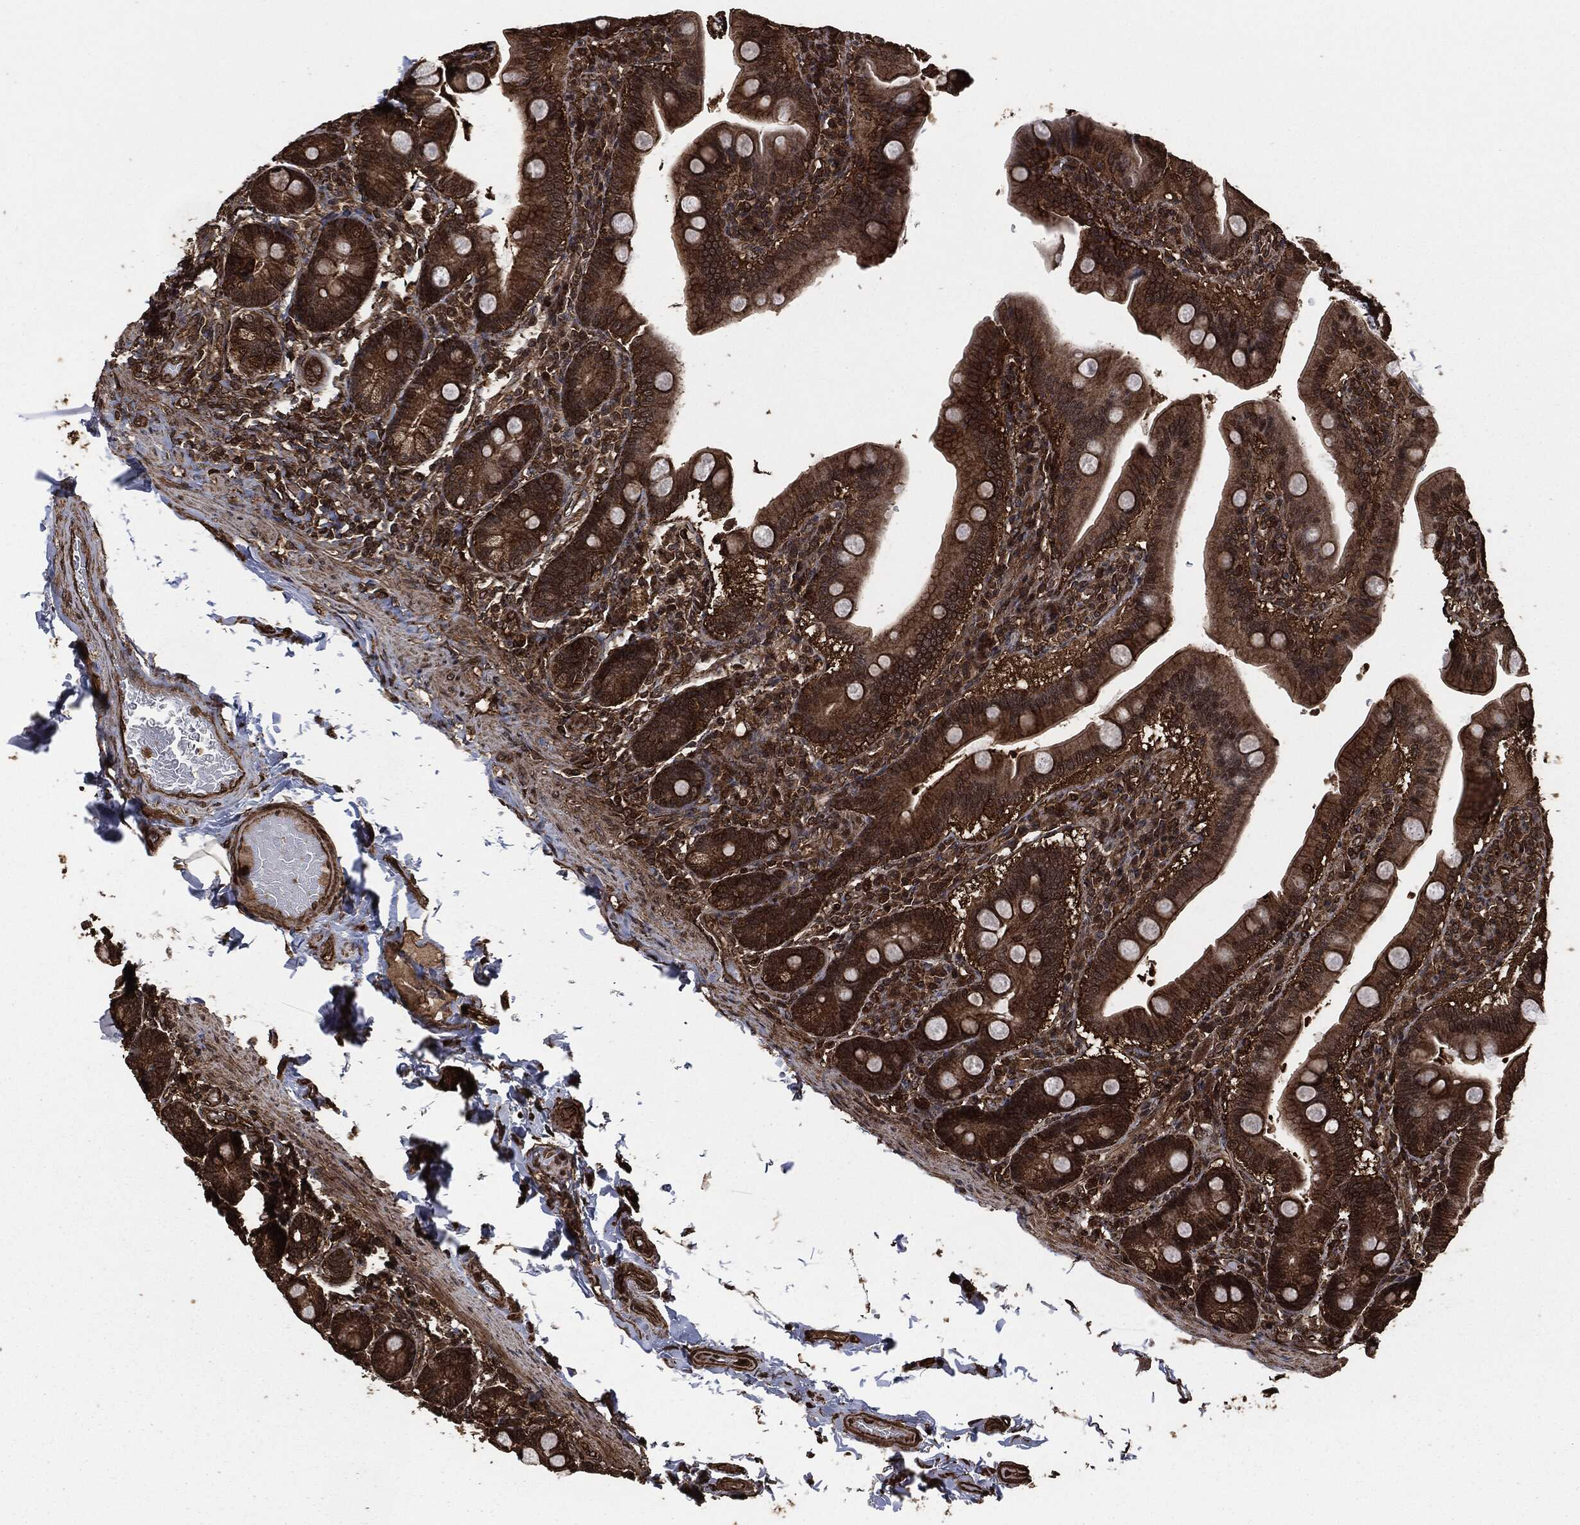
{"staining": {"intensity": "moderate", "quantity": ">75%", "location": "cytoplasmic/membranous"}, "tissue": "small intestine", "cell_type": "Glandular cells", "image_type": "normal", "snomed": [{"axis": "morphology", "description": "Normal tissue, NOS"}, {"axis": "topography", "description": "Small intestine"}], "caption": "Immunohistochemistry (IHC) of unremarkable human small intestine displays medium levels of moderate cytoplasmic/membranous positivity in about >75% of glandular cells. (Brightfield microscopy of DAB IHC at high magnification).", "gene": "HRAS", "patient": {"sex": "male", "age": 66}}